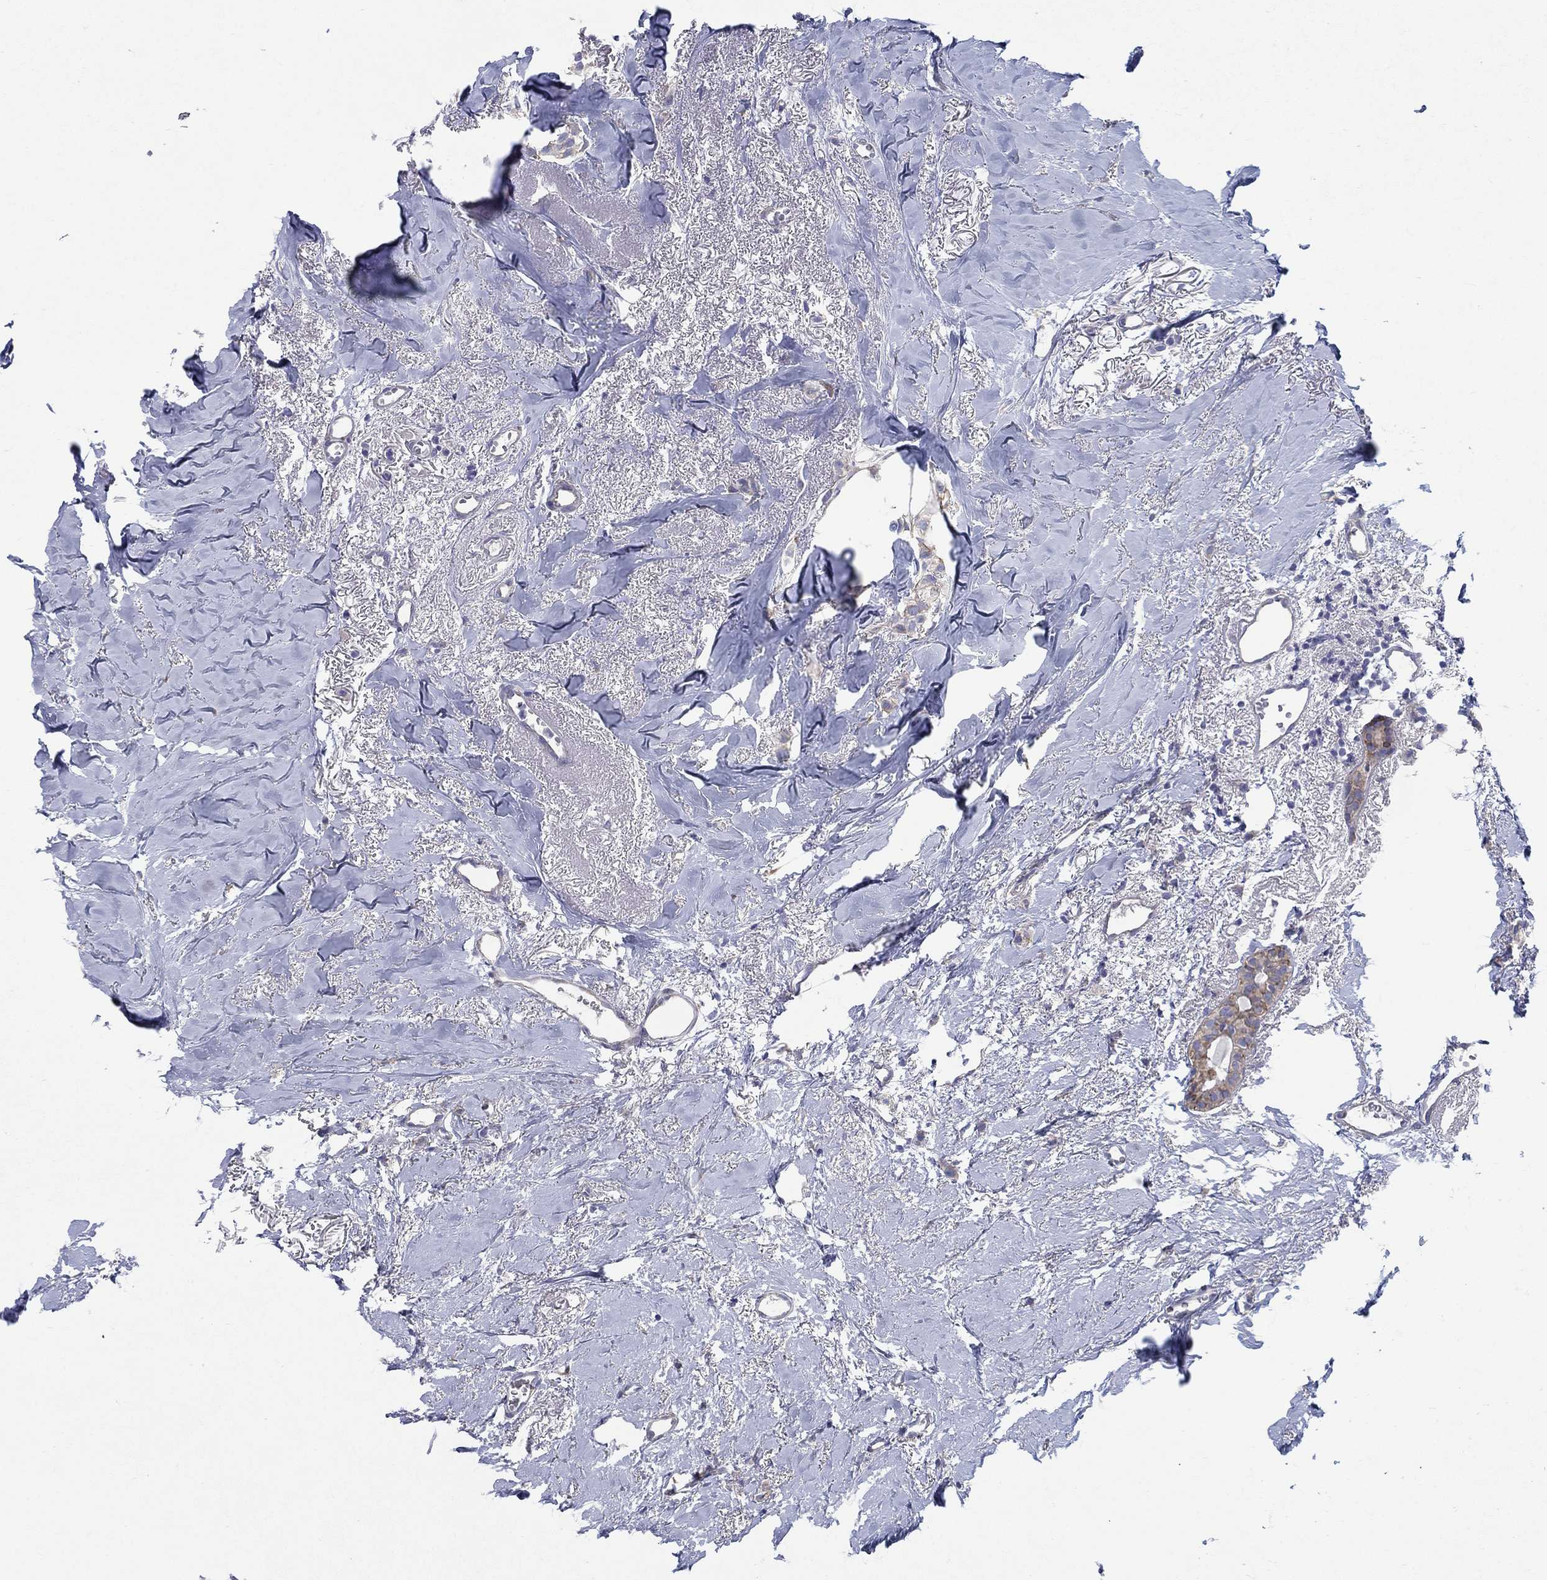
{"staining": {"intensity": "weak", "quantity": ">75%", "location": "cytoplasmic/membranous"}, "tissue": "breast cancer", "cell_type": "Tumor cells", "image_type": "cancer", "snomed": [{"axis": "morphology", "description": "Duct carcinoma"}, {"axis": "topography", "description": "Breast"}], "caption": "Immunohistochemical staining of breast cancer (intraductal carcinoma) exhibits low levels of weak cytoplasmic/membranous protein expression in about >75% of tumor cells.", "gene": "TMEM59", "patient": {"sex": "female", "age": 85}}